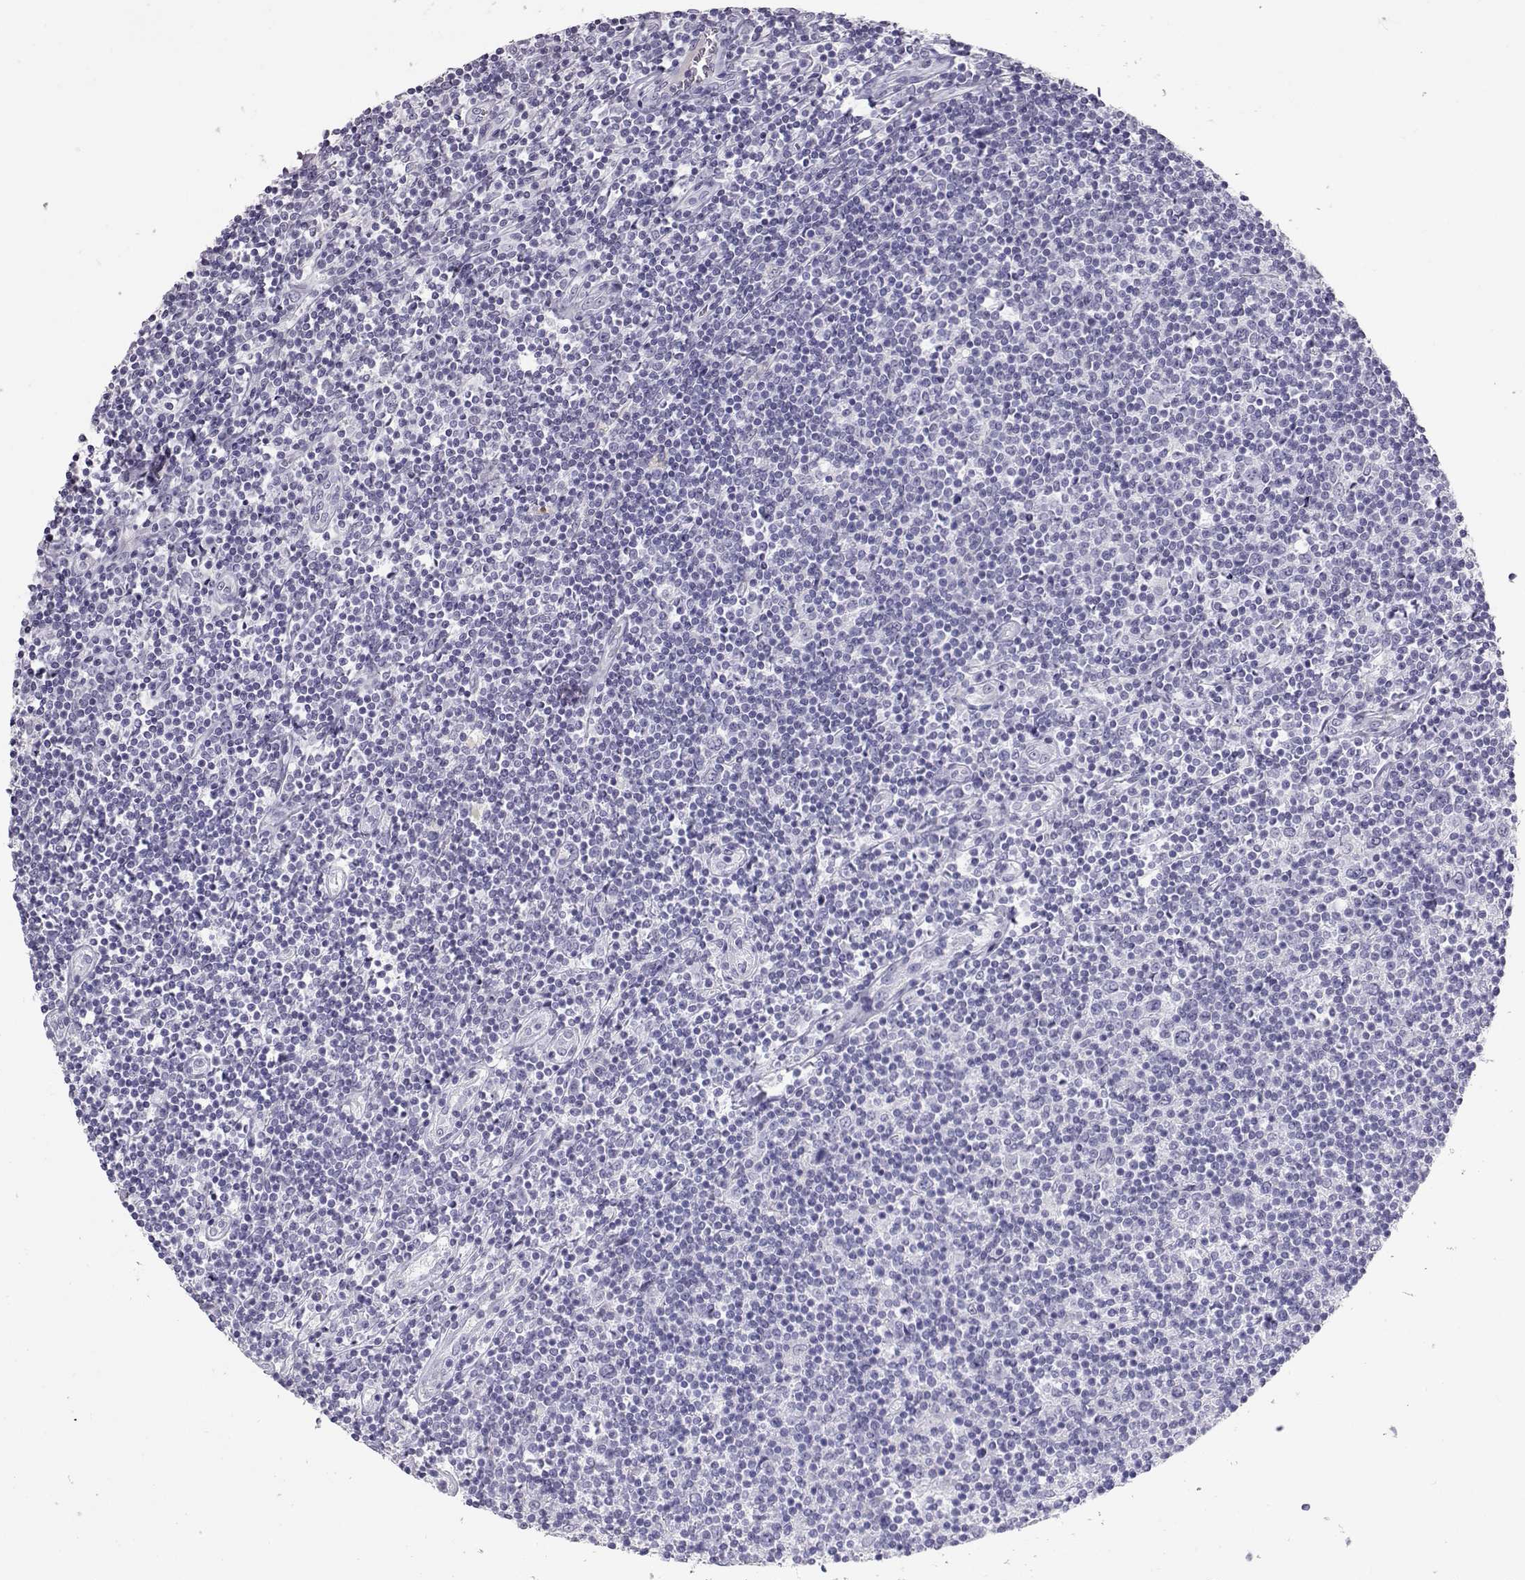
{"staining": {"intensity": "negative", "quantity": "none", "location": "none"}, "tissue": "lymphoma", "cell_type": "Tumor cells", "image_type": "cancer", "snomed": [{"axis": "morphology", "description": "Hodgkin's disease, NOS"}, {"axis": "topography", "description": "Lymph node"}], "caption": "Tumor cells are negative for brown protein staining in Hodgkin's disease.", "gene": "PMCH", "patient": {"sex": "male", "age": 40}}